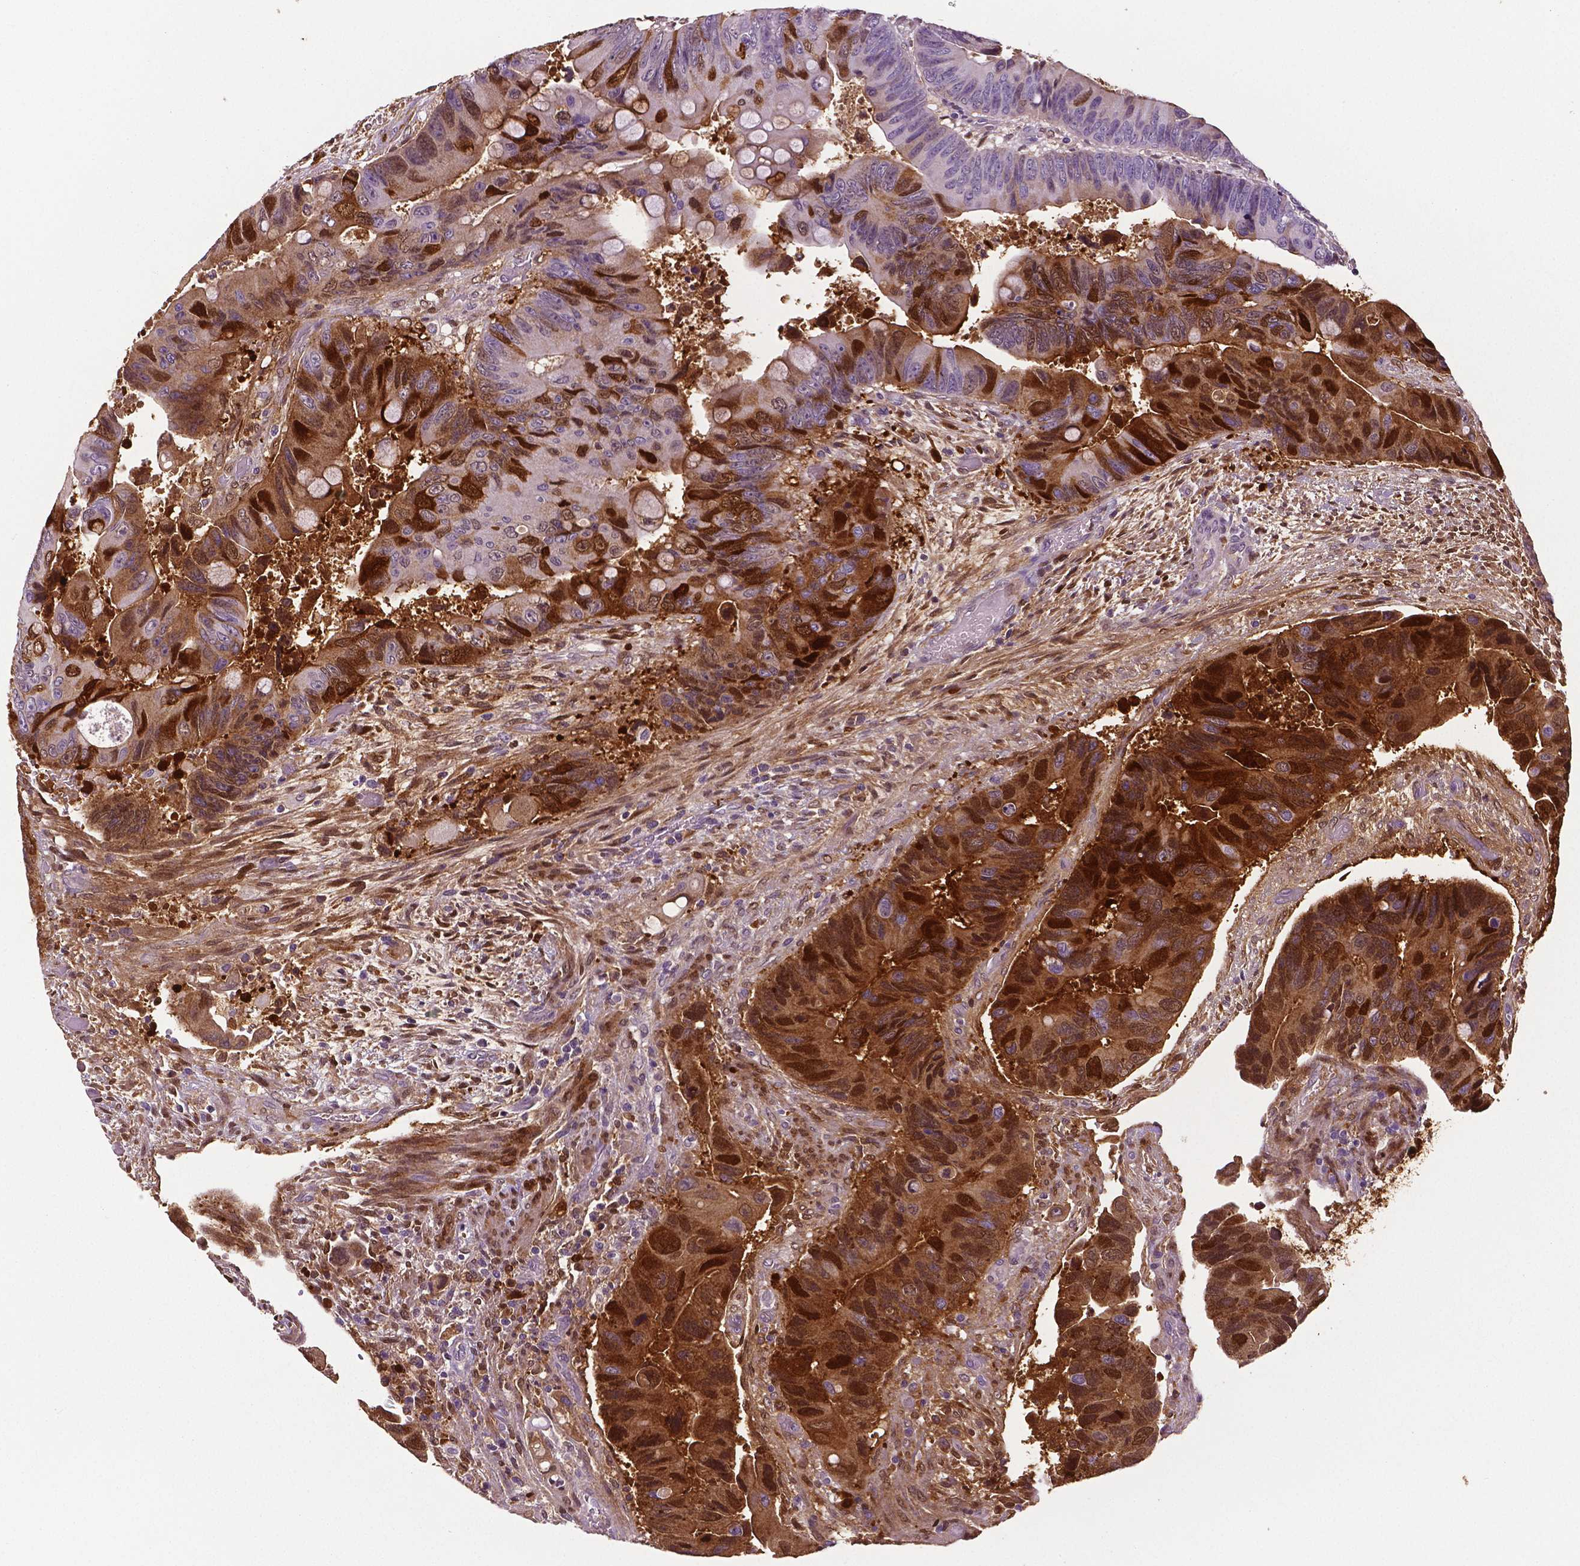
{"staining": {"intensity": "strong", "quantity": "25%-75%", "location": "cytoplasmic/membranous"}, "tissue": "colorectal cancer", "cell_type": "Tumor cells", "image_type": "cancer", "snomed": [{"axis": "morphology", "description": "Adenocarcinoma, NOS"}, {"axis": "topography", "description": "Rectum"}], "caption": "Immunohistochemistry (IHC) (DAB) staining of colorectal cancer reveals strong cytoplasmic/membranous protein staining in about 25%-75% of tumor cells.", "gene": "PHGDH", "patient": {"sex": "male", "age": 63}}